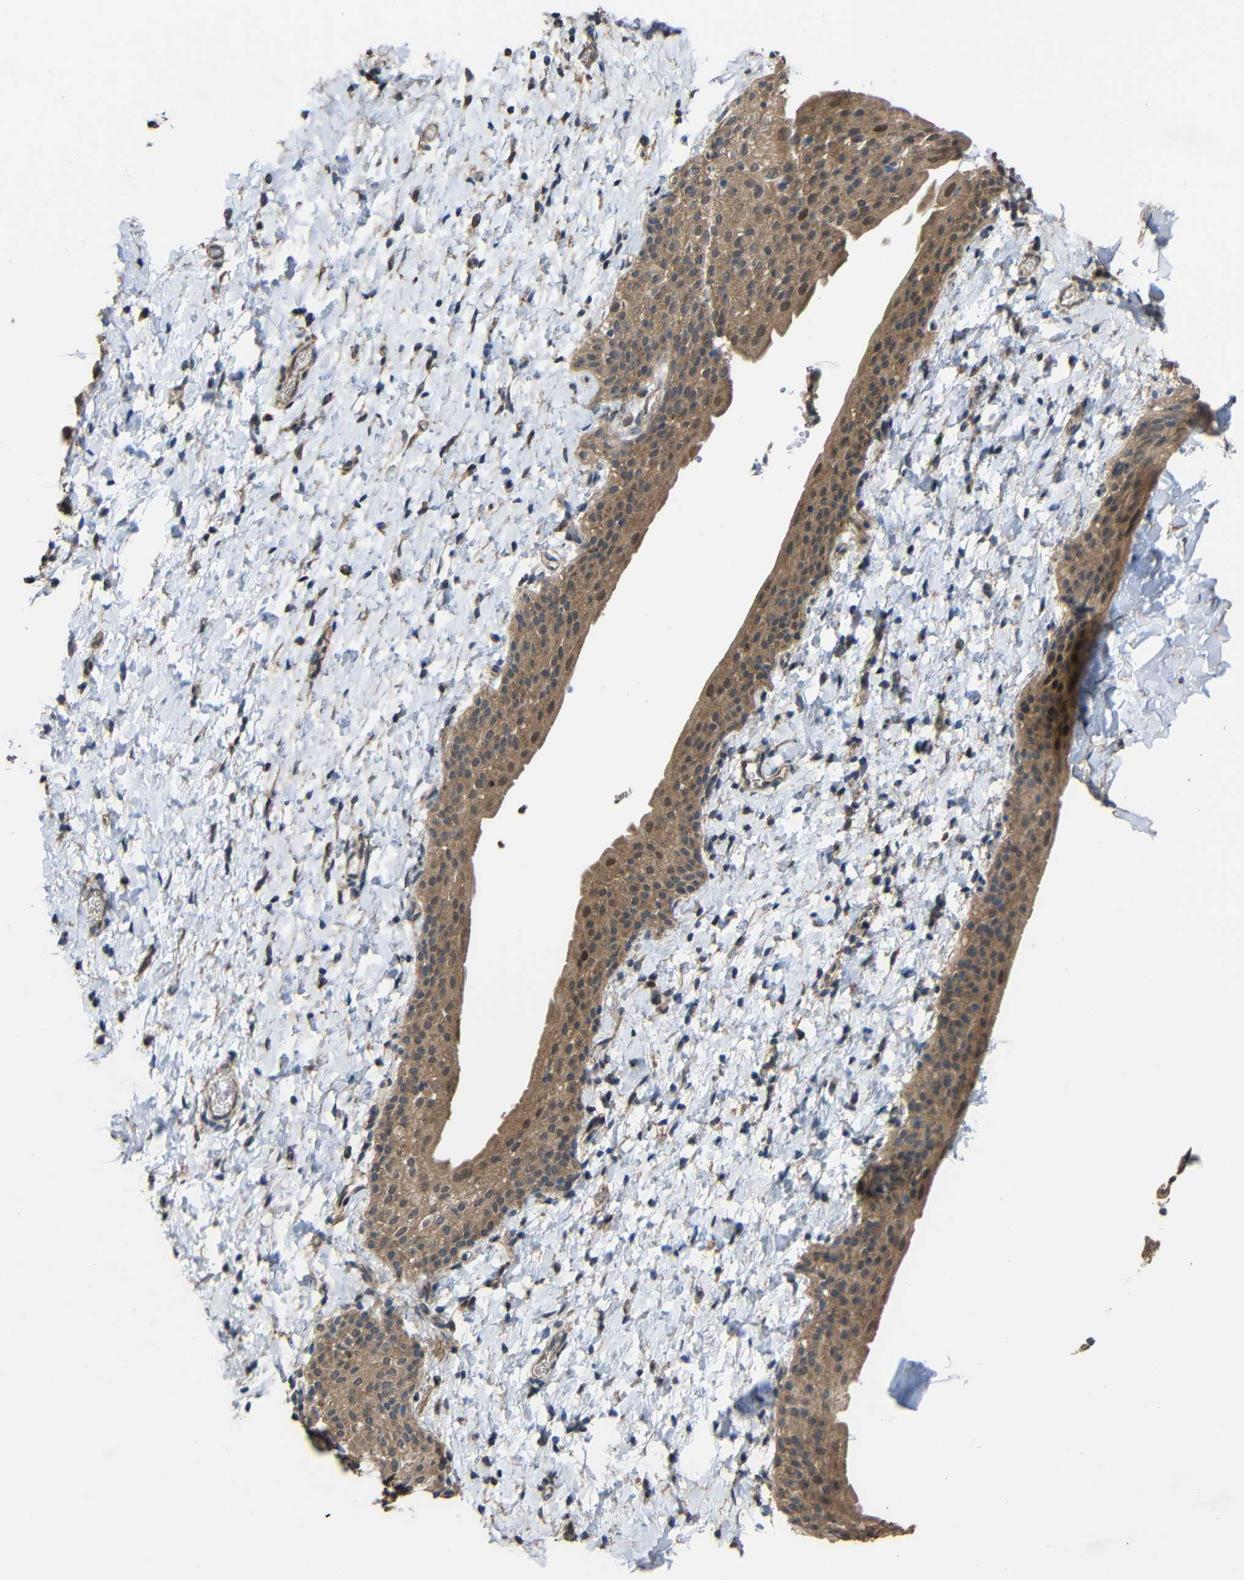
{"staining": {"intensity": "moderate", "quantity": ">75%", "location": "cytoplasmic/membranous"}, "tissue": "smooth muscle", "cell_type": "Smooth muscle cells", "image_type": "normal", "snomed": [{"axis": "morphology", "description": "Normal tissue, NOS"}, {"axis": "topography", "description": "Smooth muscle"}], "caption": "High-power microscopy captured an immunohistochemistry histopathology image of normal smooth muscle, revealing moderate cytoplasmic/membranous expression in approximately >75% of smooth muscle cells.", "gene": "CHST9", "patient": {"sex": "male", "age": 16}}